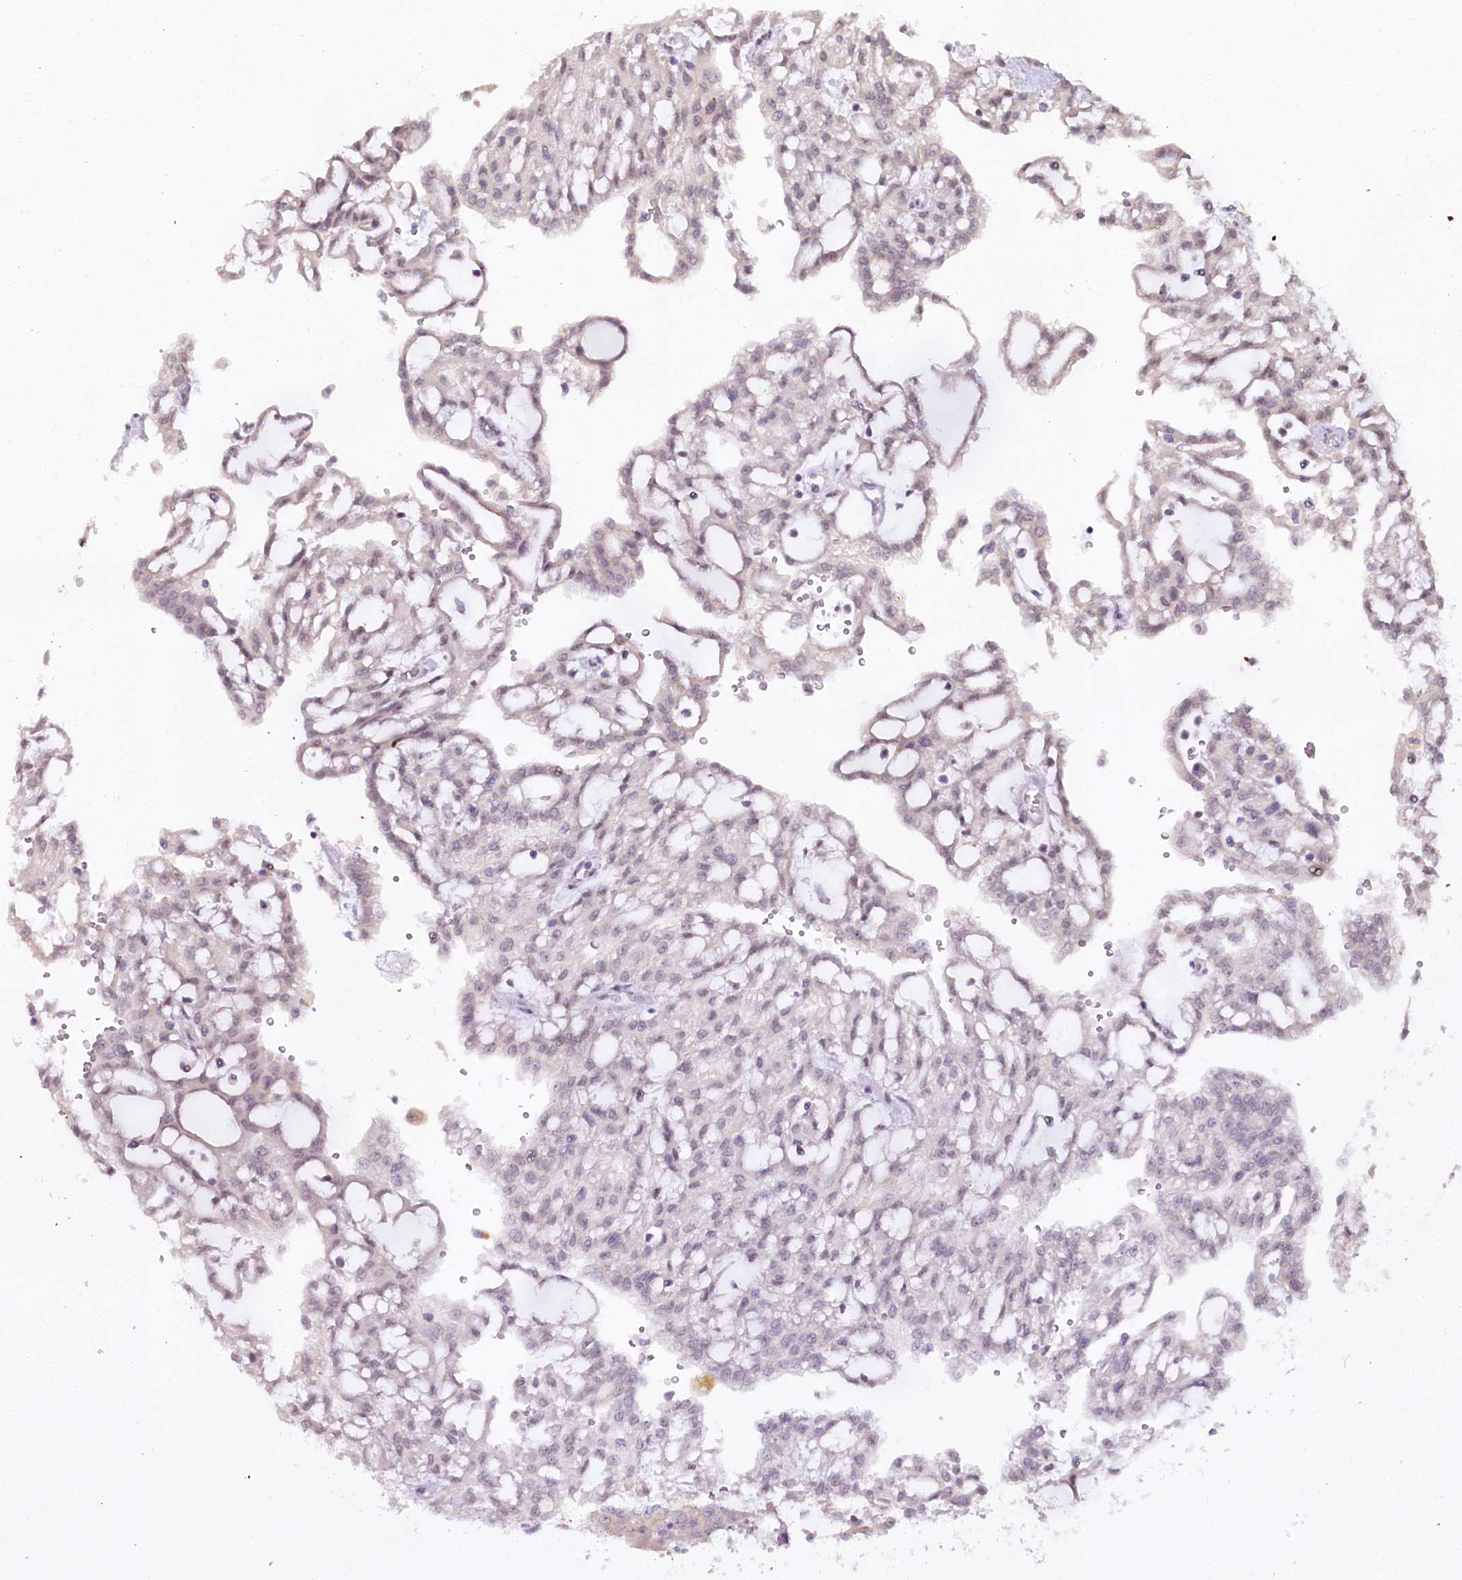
{"staining": {"intensity": "negative", "quantity": "none", "location": "none"}, "tissue": "renal cancer", "cell_type": "Tumor cells", "image_type": "cancer", "snomed": [{"axis": "morphology", "description": "Adenocarcinoma, NOS"}, {"axis": "topography", "description": "Kidney"}], "caption": "Renal cancer stained for a protein using immunohistochemistry displays no expression tumor cells.", "gene": "HPD", "patient": {"sex": "male", "age": 63}}